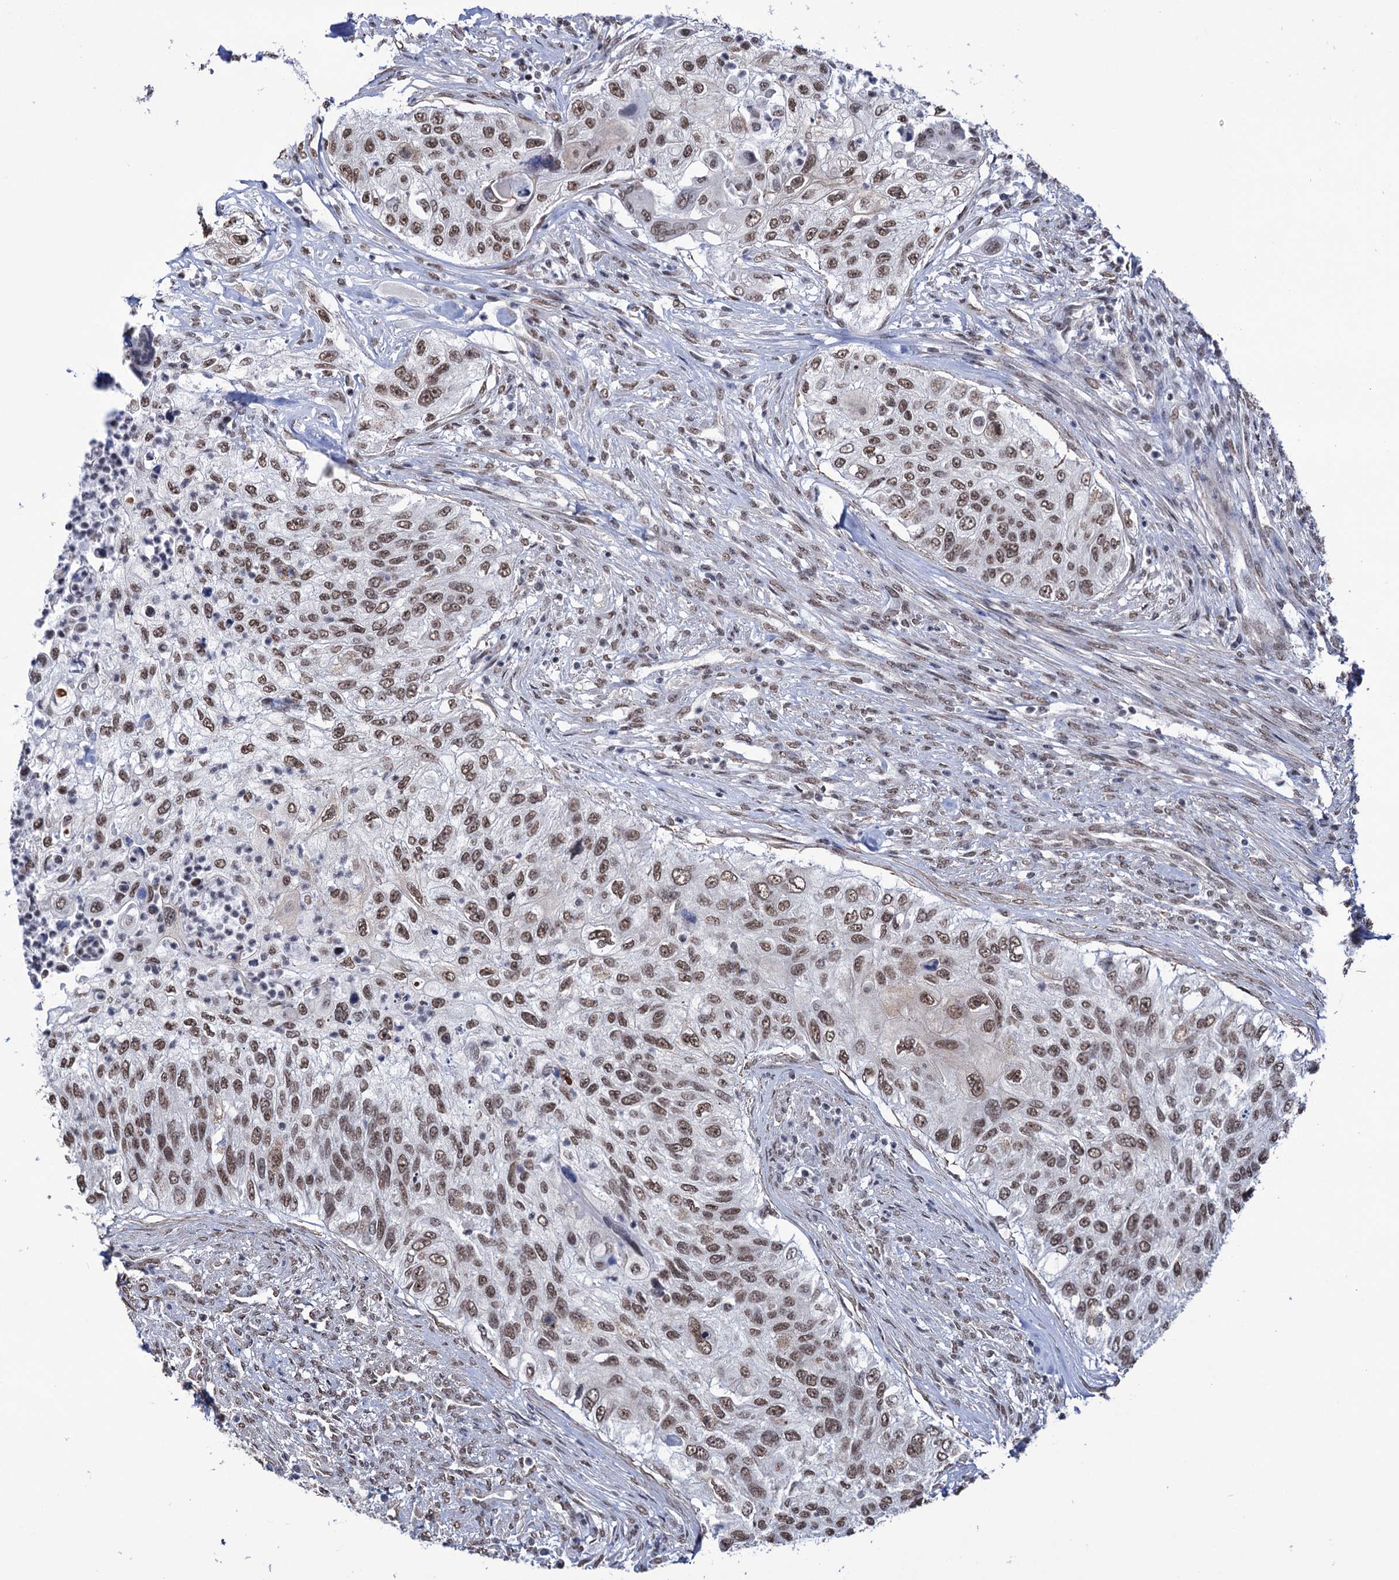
{"staining": {"intensity": "moderate", "quantity": ">75%", "location": "nuclear"}, "tissue": "urothelial cancer", "cell_type": "Tumor cells", "image_type": "cancer", "snomed": [{"axis": "morphology", "description": "Urothelial carcinoma, High grade"}, {"axis": "topography", "description": "Urinary bladder"}], "caption": "Protein expression analysis of urothelial carcinoma (high-grade) shows moderate nuclear positivity in about >75% of tumor cells. (DAB IHC, brown staining for protein, blue staining for nuclei).", "gene": "ABHD10", "patient": {"sex": "female", "age": 60}}